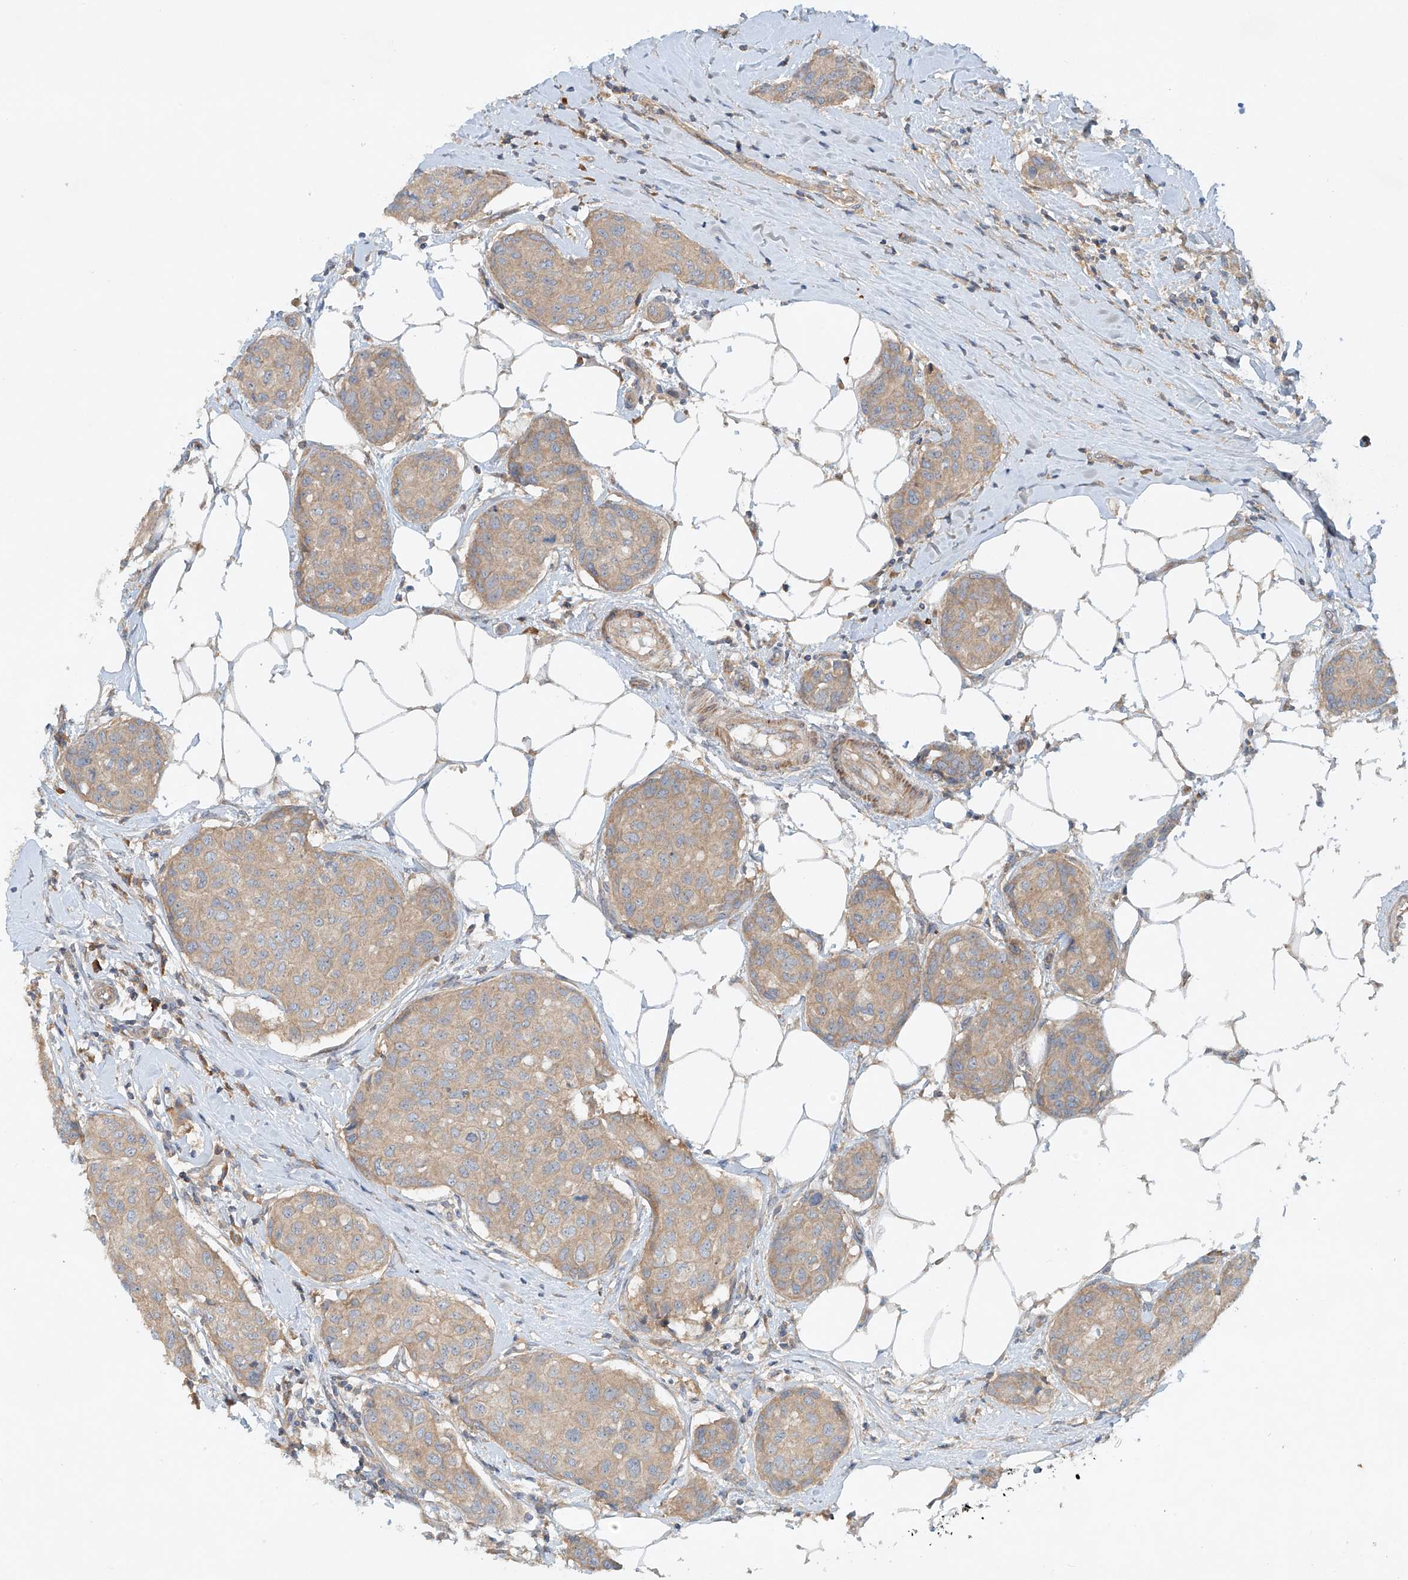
{"staining": {"intensity": "moderate", "quantity": ">75%", "location": "cytoplasmic/membranous"}, "tissue": "breast cancer", "cell_type": "Tumor cells", "image_type": "cancer", "snomed": [{"axis": "morphology", "description": "Duct carcinoma"}, {"axis": "topography", "description": "Breast"}], "caption": "Immunohistochemical staining of breast invasive ductal carcinoma demonstrates medium levels of moderate cytoplasmic/membranous positivity in about >75% of tumor cells. The protein of interest is shown in brown color, while the nuclei are stained blue.", "gene": "LYRM9", "patient": {"sex": "female", "age": 80}}